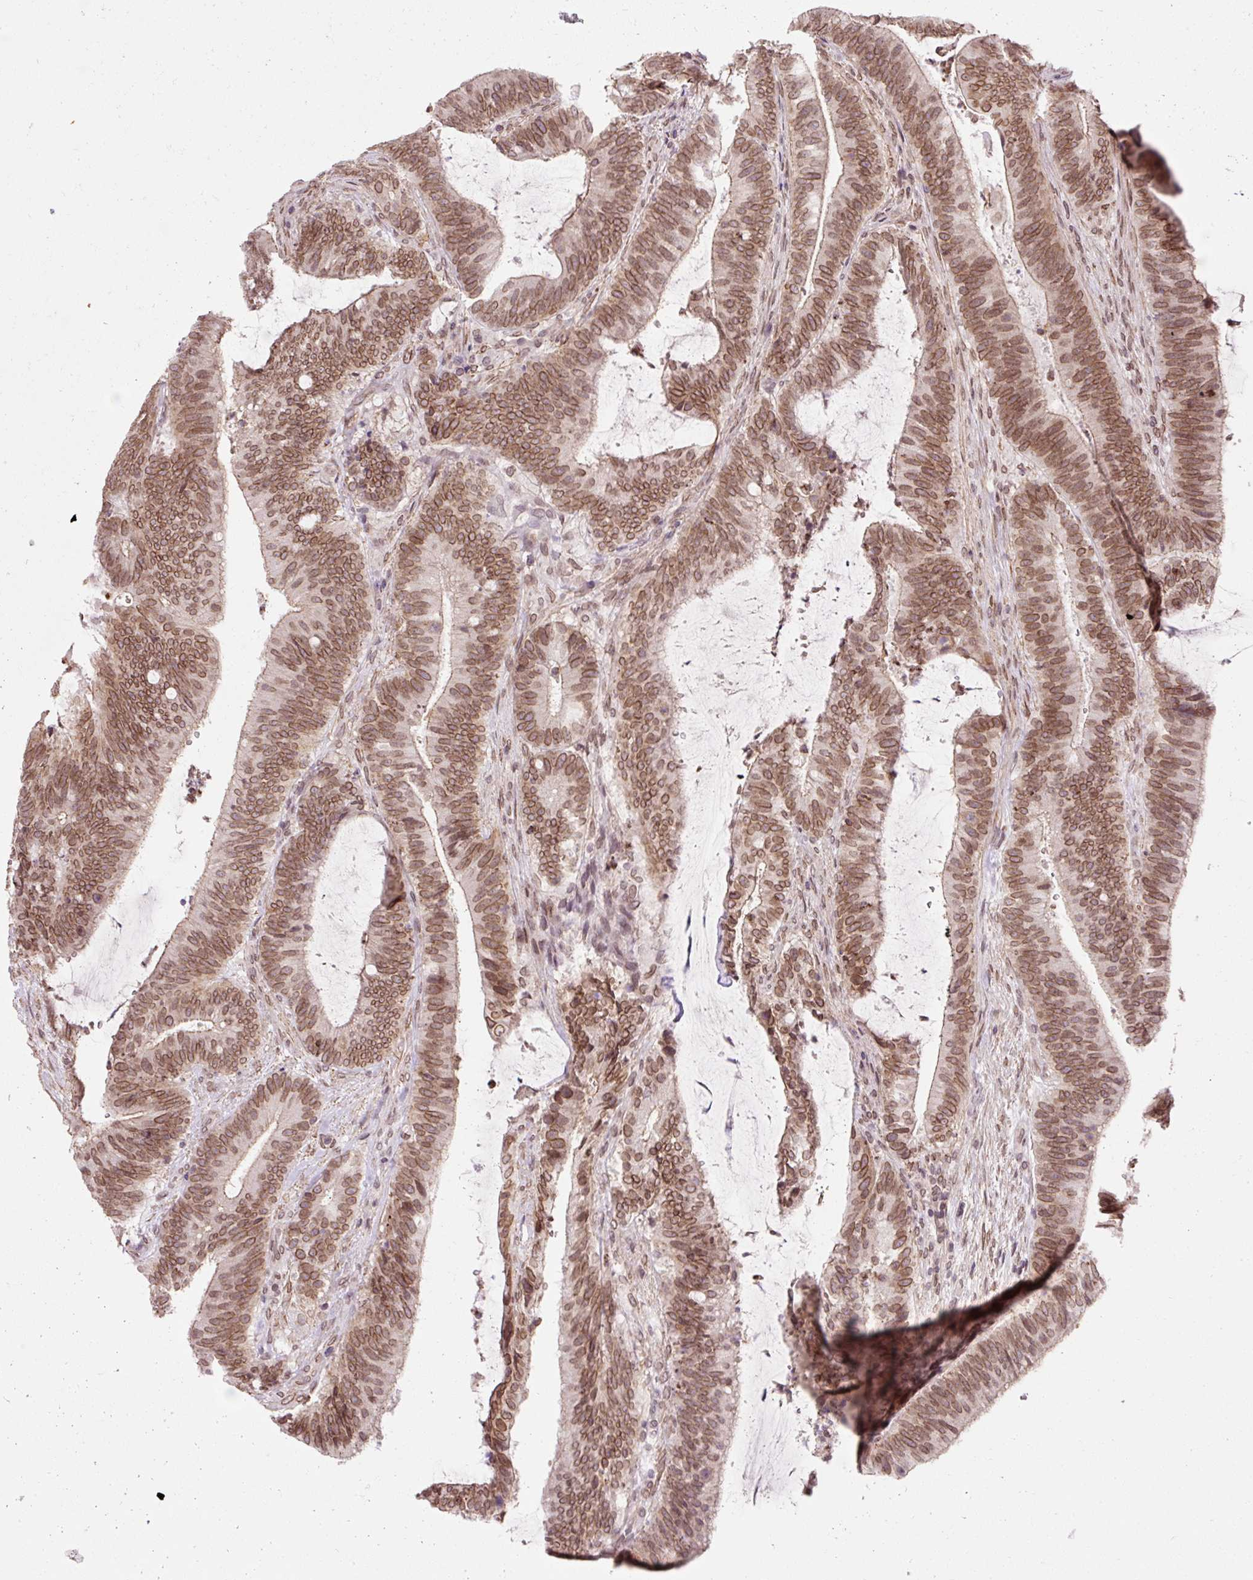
{"staining": {"intensity": "moderate", "quantity": ">75%", "location": "cytoplasmic/membranous,nuclear"}, "tissue": "colorectal cancer", "cell_type": "Tumor cells", "image_type": "cancer", "snomed": [{"axis": "morphology", "description": "Adenocarcinoma, NOS"}, {"axis": "topography", "description": "Colon"}], "caption": "There is medium levels of moderate cytoplasmic/membranous and nuclear positivity in tumor cells of colorectal cancer, as demonstrated by immunohistochemical staining (brown color).", "gene": "ZNF610", "patient": {"sex": "female", "age": 43}}